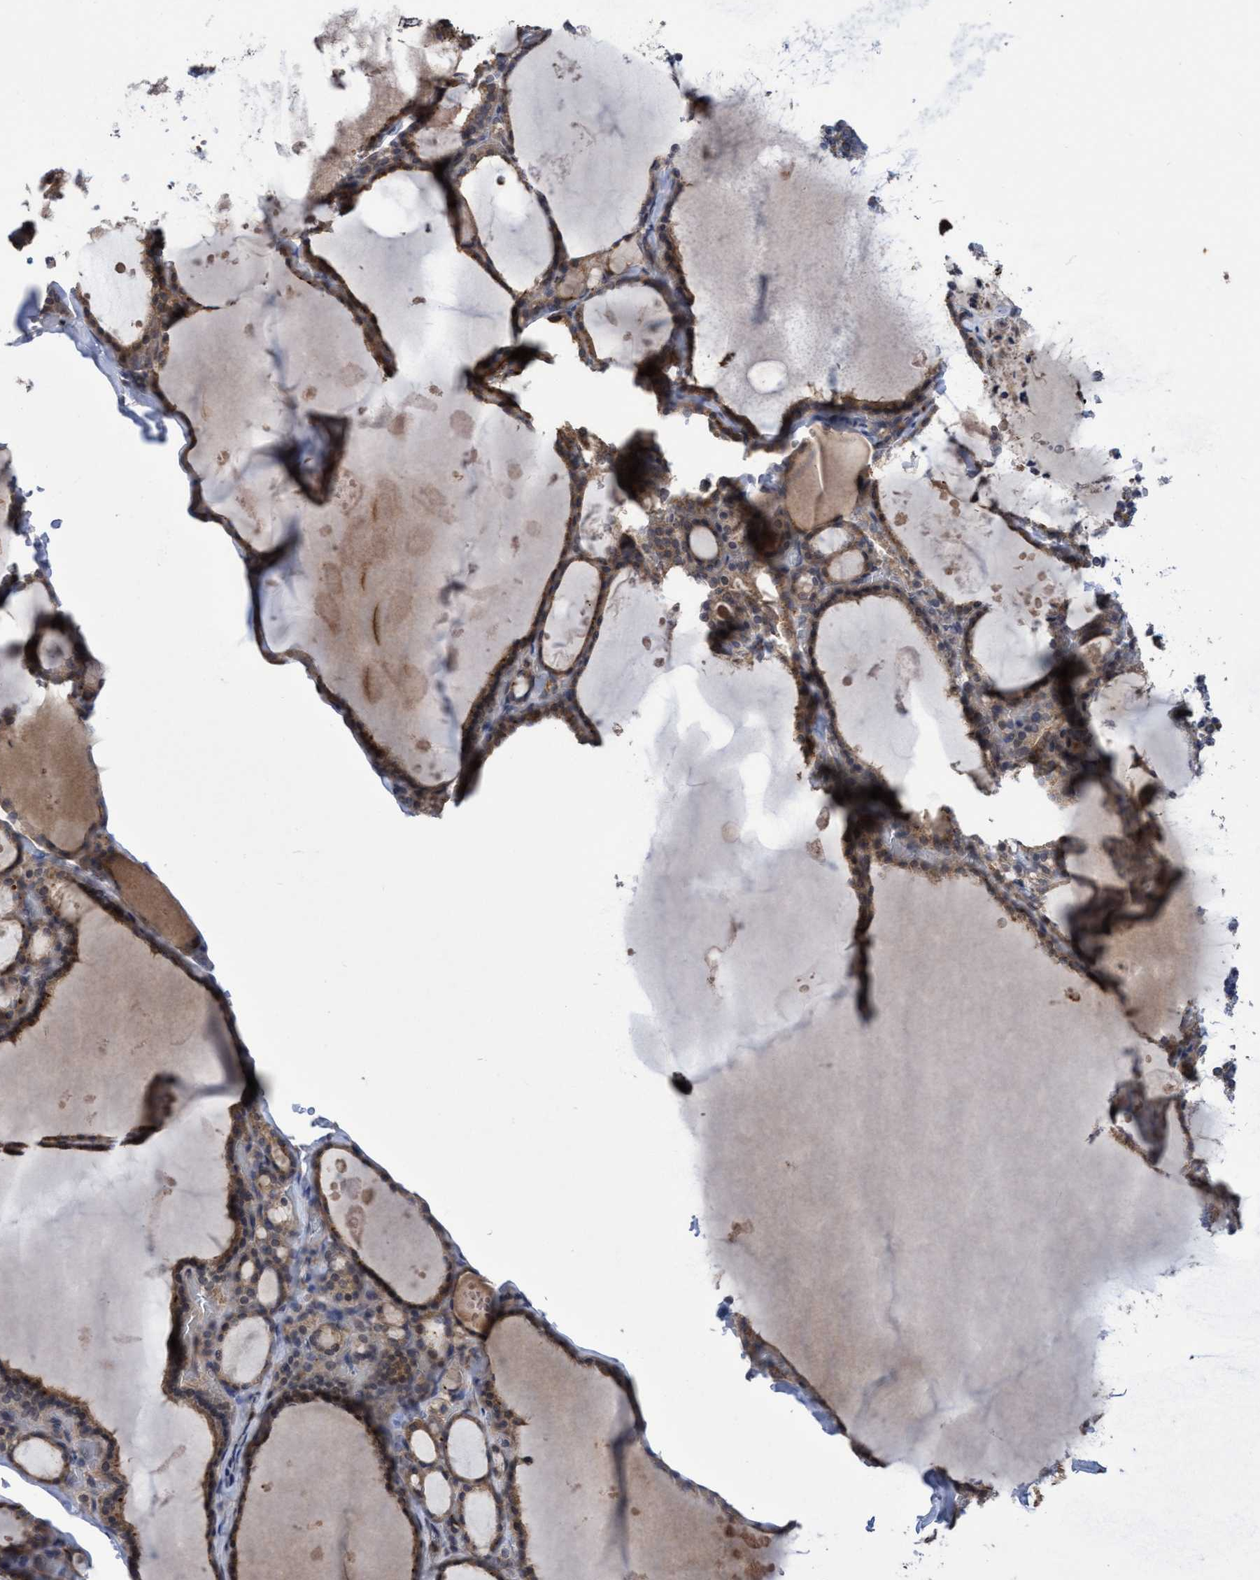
{"staining": {"intensity": "moderate", "quantity": ">75%", "location": "cytoplasmic/membranous,nuclear"}, "tissue": "thyroid gland", "cell_type": "Glandular cells", "image_type": "normal", "snomed": [{"axis": "morphology", "description": "Normal tissue, NOS"}, {"axis": "topography", "description": "Thyroid gland"}], "caption": "Protein expression analysis of unremarkable human thyroid gland reveals moderate cytoplasmic/membranous,nuclear positivity in about >75% of glandular cells. Nuclei are stained in blue.", "gene": "SLBP", "patient": {"sex": "male", "age": 56}}